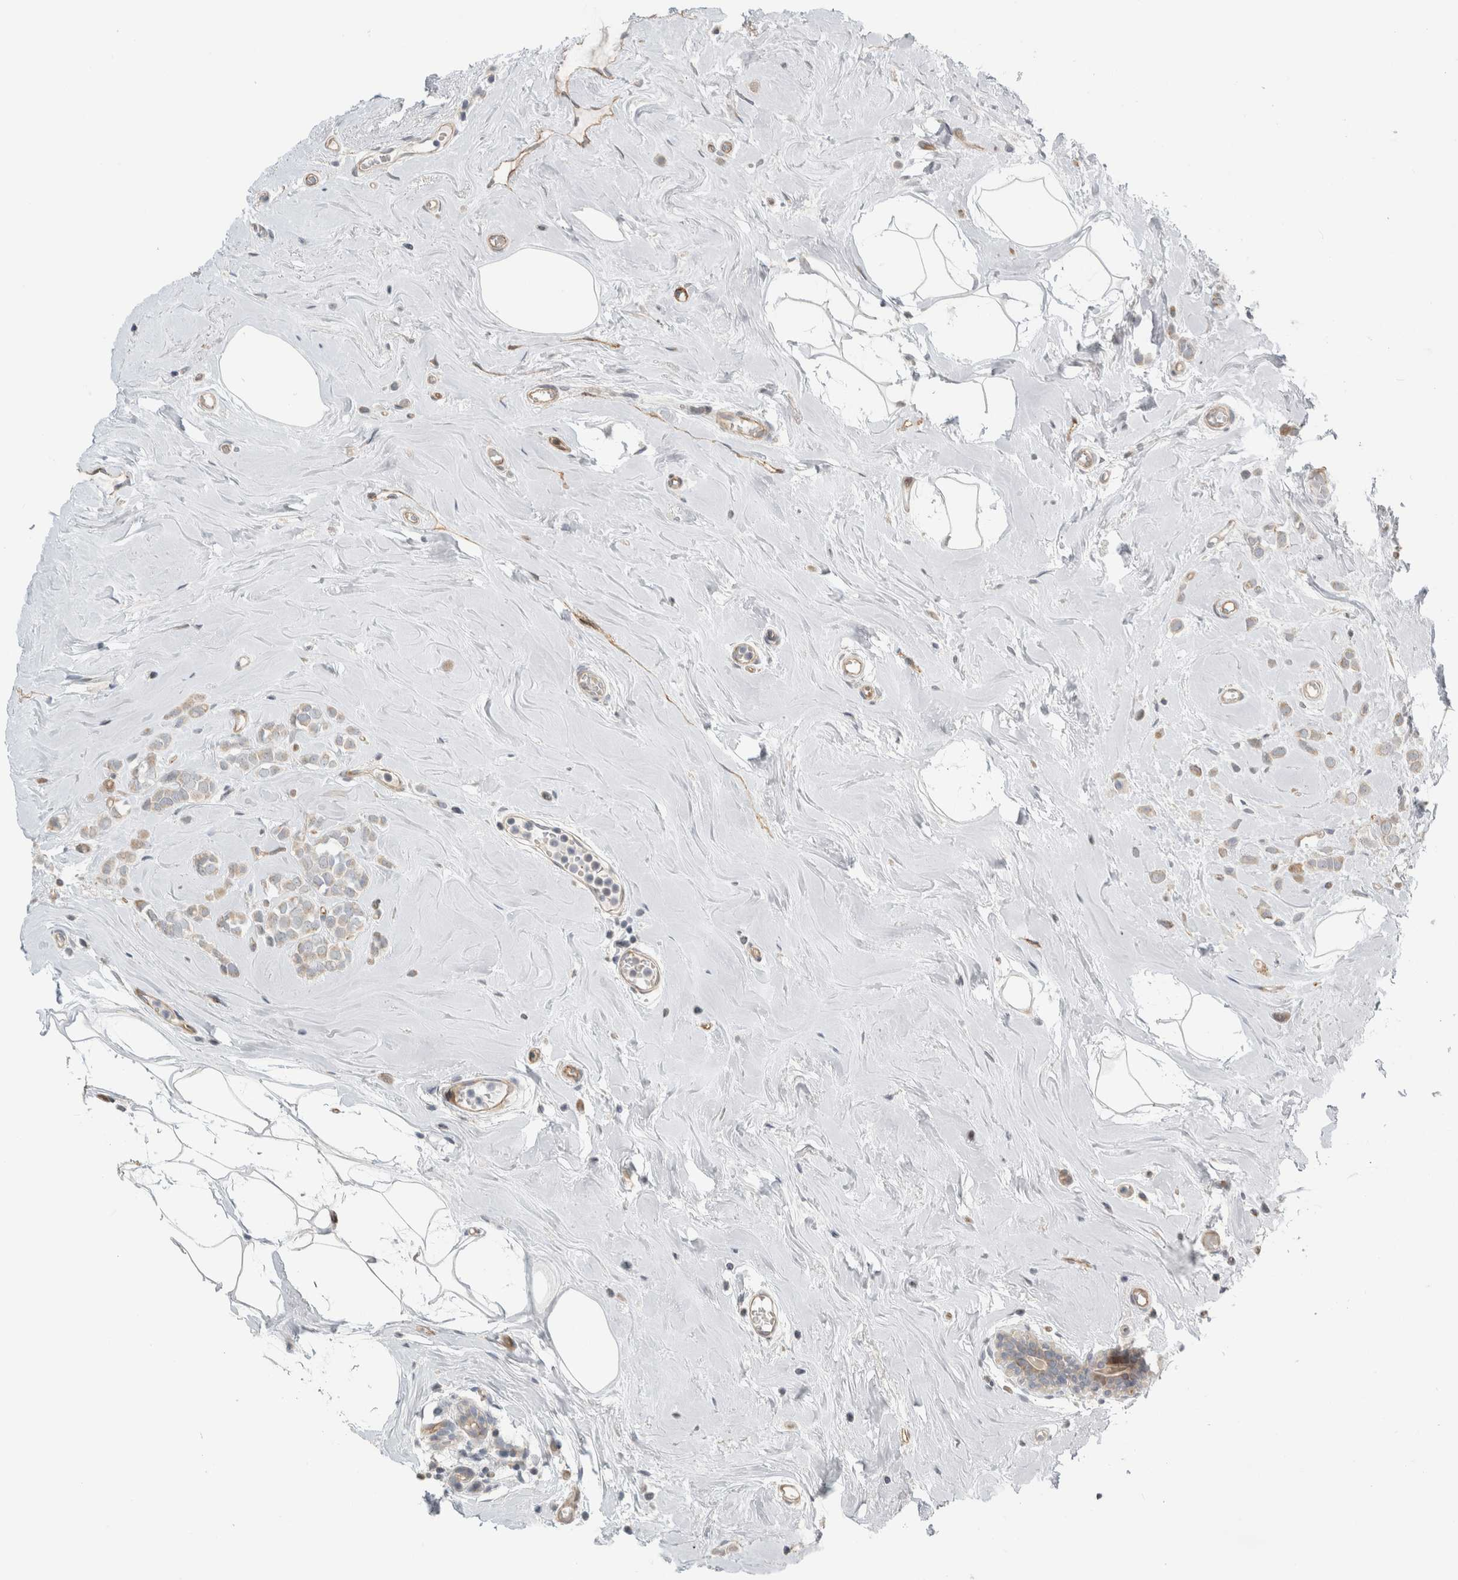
{"staining": {"intensity": "weak", "quantity": ">75%", "location": "cytoplasmic/membranous"}, "tissue": "breast cancer", "cell_type": "Tumor cells", "image_type": "cancer", "snomed": [{"axis": "morphology", "description": "Lobular carcinoma"}, {"axis": "topography", "description": "Breast"}], "caption": "Breast lobular carcinoma was stained to show a protein in brown. There is low levels of weak cytoplasmic/membranous positivity in about >75% of tumor cells.", "gene": "KPNA5", "patient": {"sex": "female", "age": 47}}